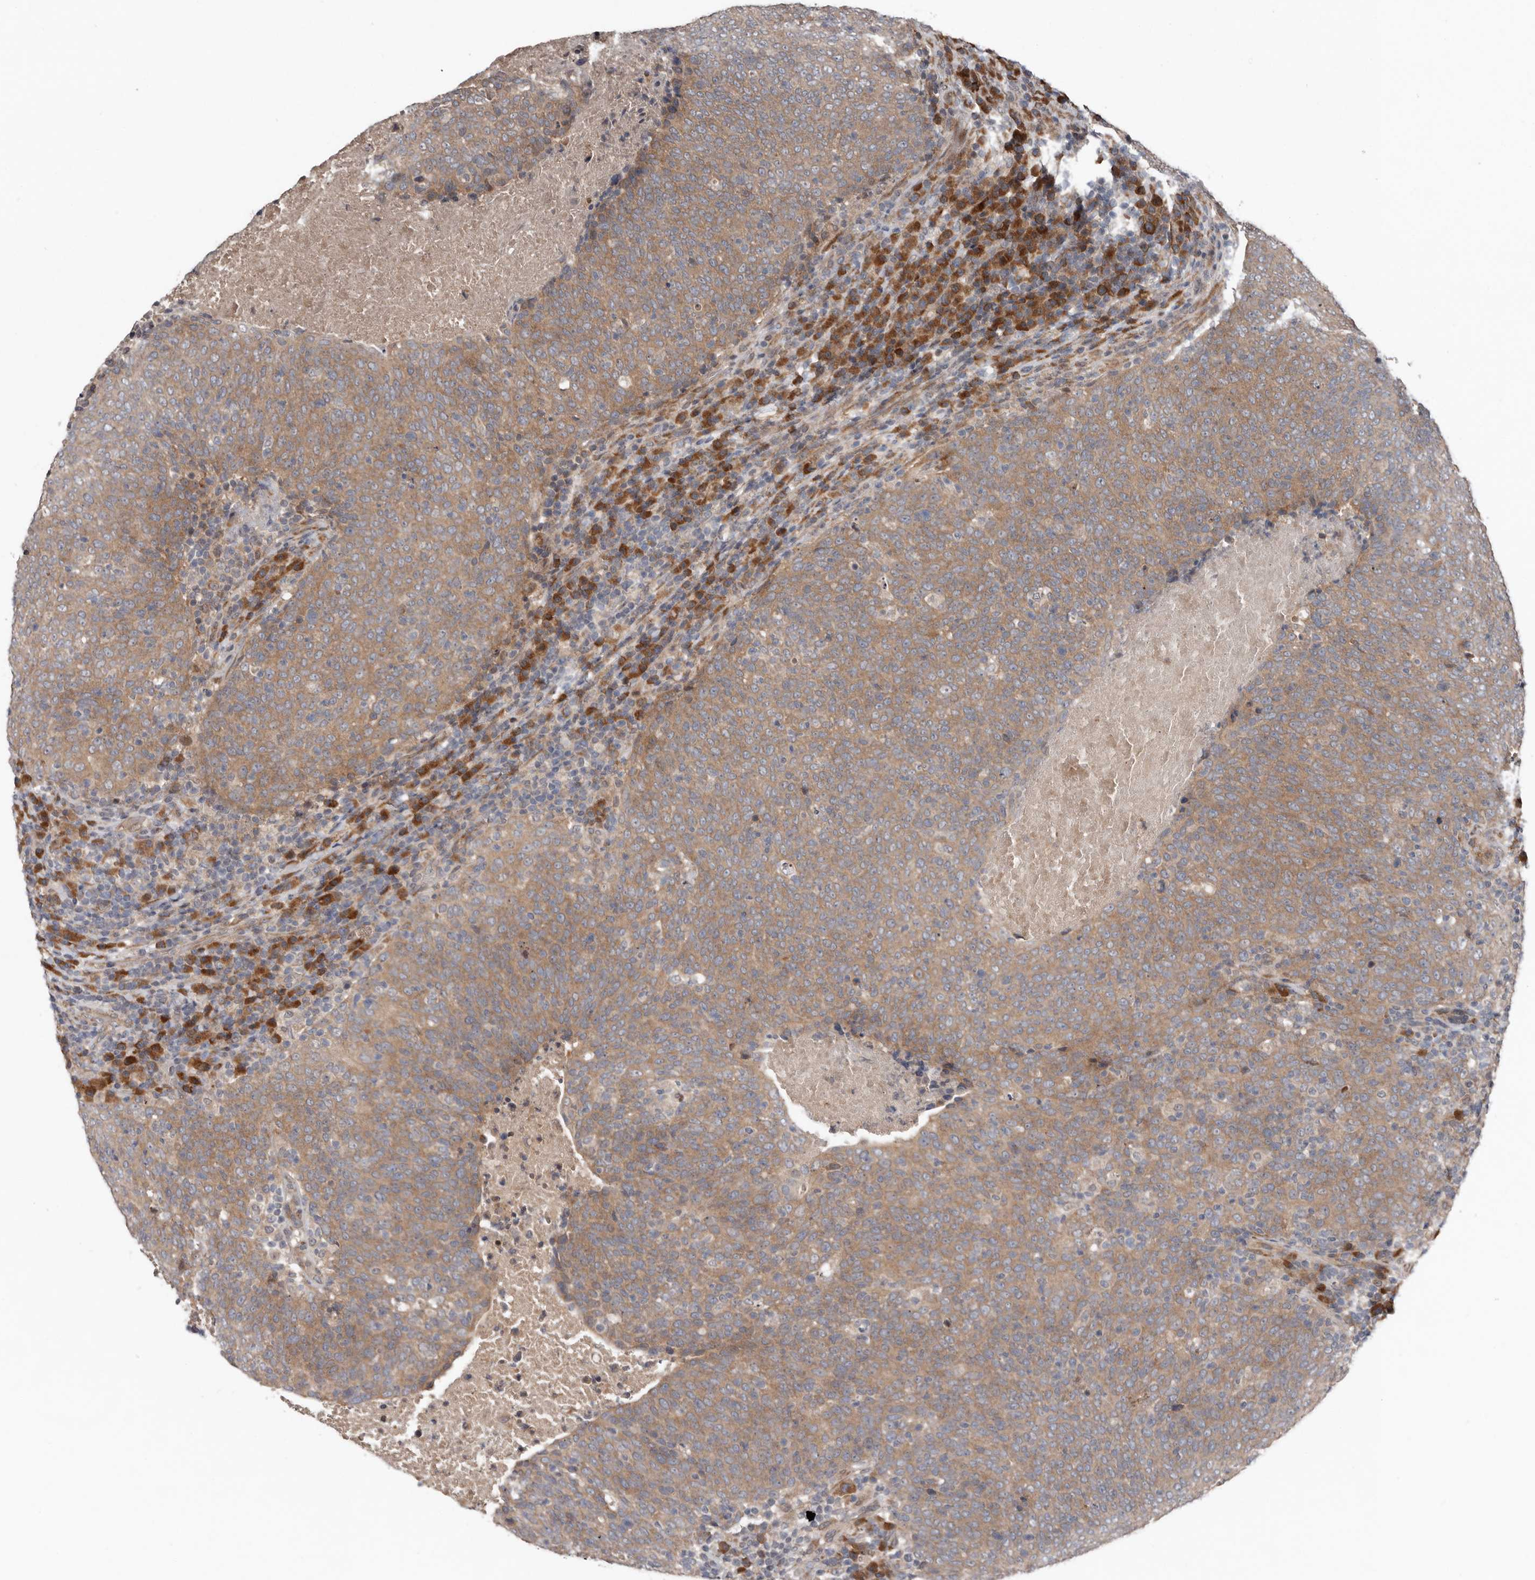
{"staining": {"intensity": "moderate", "quantity": ">75%", "location": "cytoplasmic/membranous"}, "tissue": "head and neck cancer", "cell_type": "Tumor cells", "image_type": "cancer", "snomed": [{"axis": "morphology", "description": "Squamous cell carcinoma, NOS"}, {"axis": "morphology", "description": "Squamous cell carcinoma, metastatic, NOS"}, {"axis": "topography", "description": "Lymph node"}, {"axis": "topography", "description": "Head-Neck"}], "caption": "About >75% of tumor cells in head and neck cancer (squamous cell carcinoma) exhibit moderate cytoplasmic/membranous protein staining as visualized by brown immunohistochemical staining.", "gene": "CHML", "patient": {"sex": "male", "age": 62}}